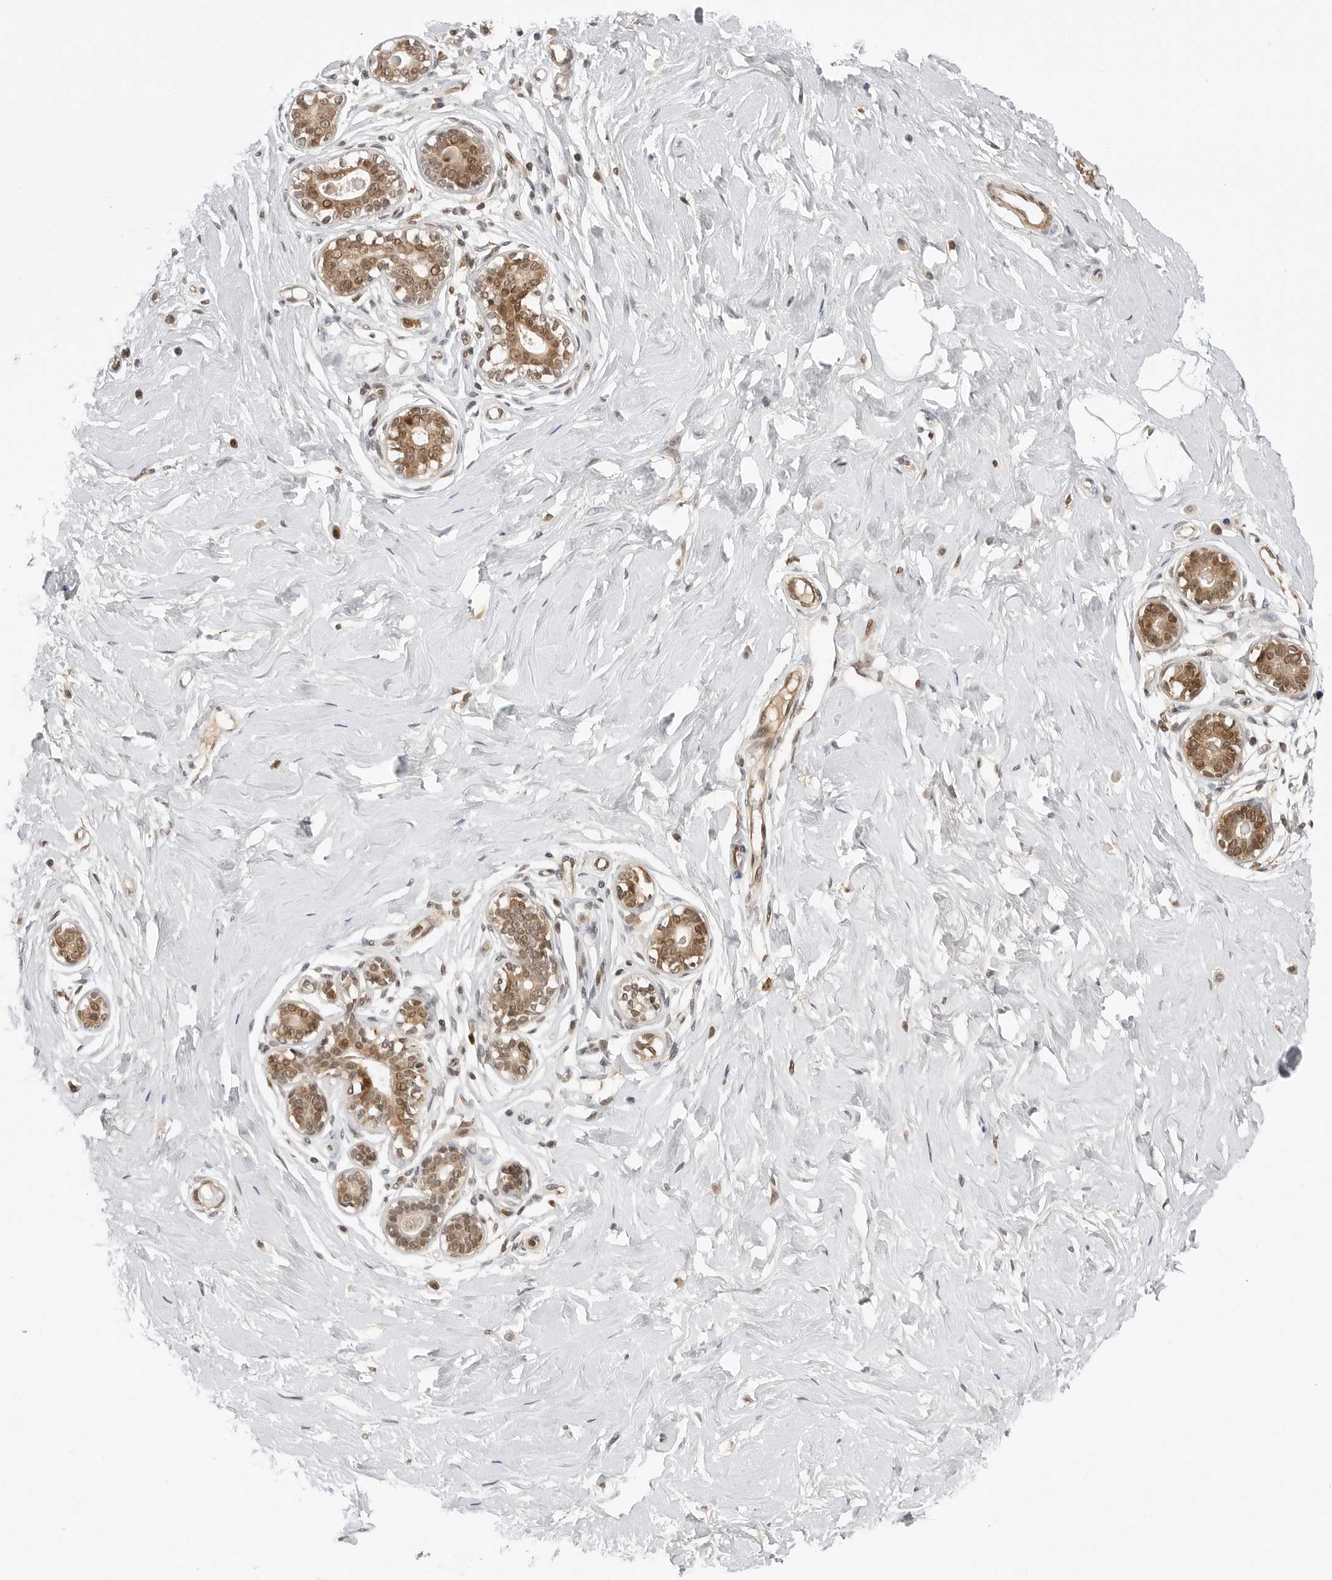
{"staining": {"intensity": "negative", "quantity": "none", "location": "none"}, "tissue": "breast", "cell_type": "Adipocytes", "image_type": "normal", "snomed": [{"axis": "morphology", "description": "Normal tissue, NOS"}, {"axis": "morphology", "description": "Adenoma, NOS"}, {"axis": "topography", "description": "Breast"}], "caption": "Histopathology image shows no significant protein expression in adipocytes of benign breast.", "gene": "C8orf33", "patient": {"sex": "female", "age": 23}}